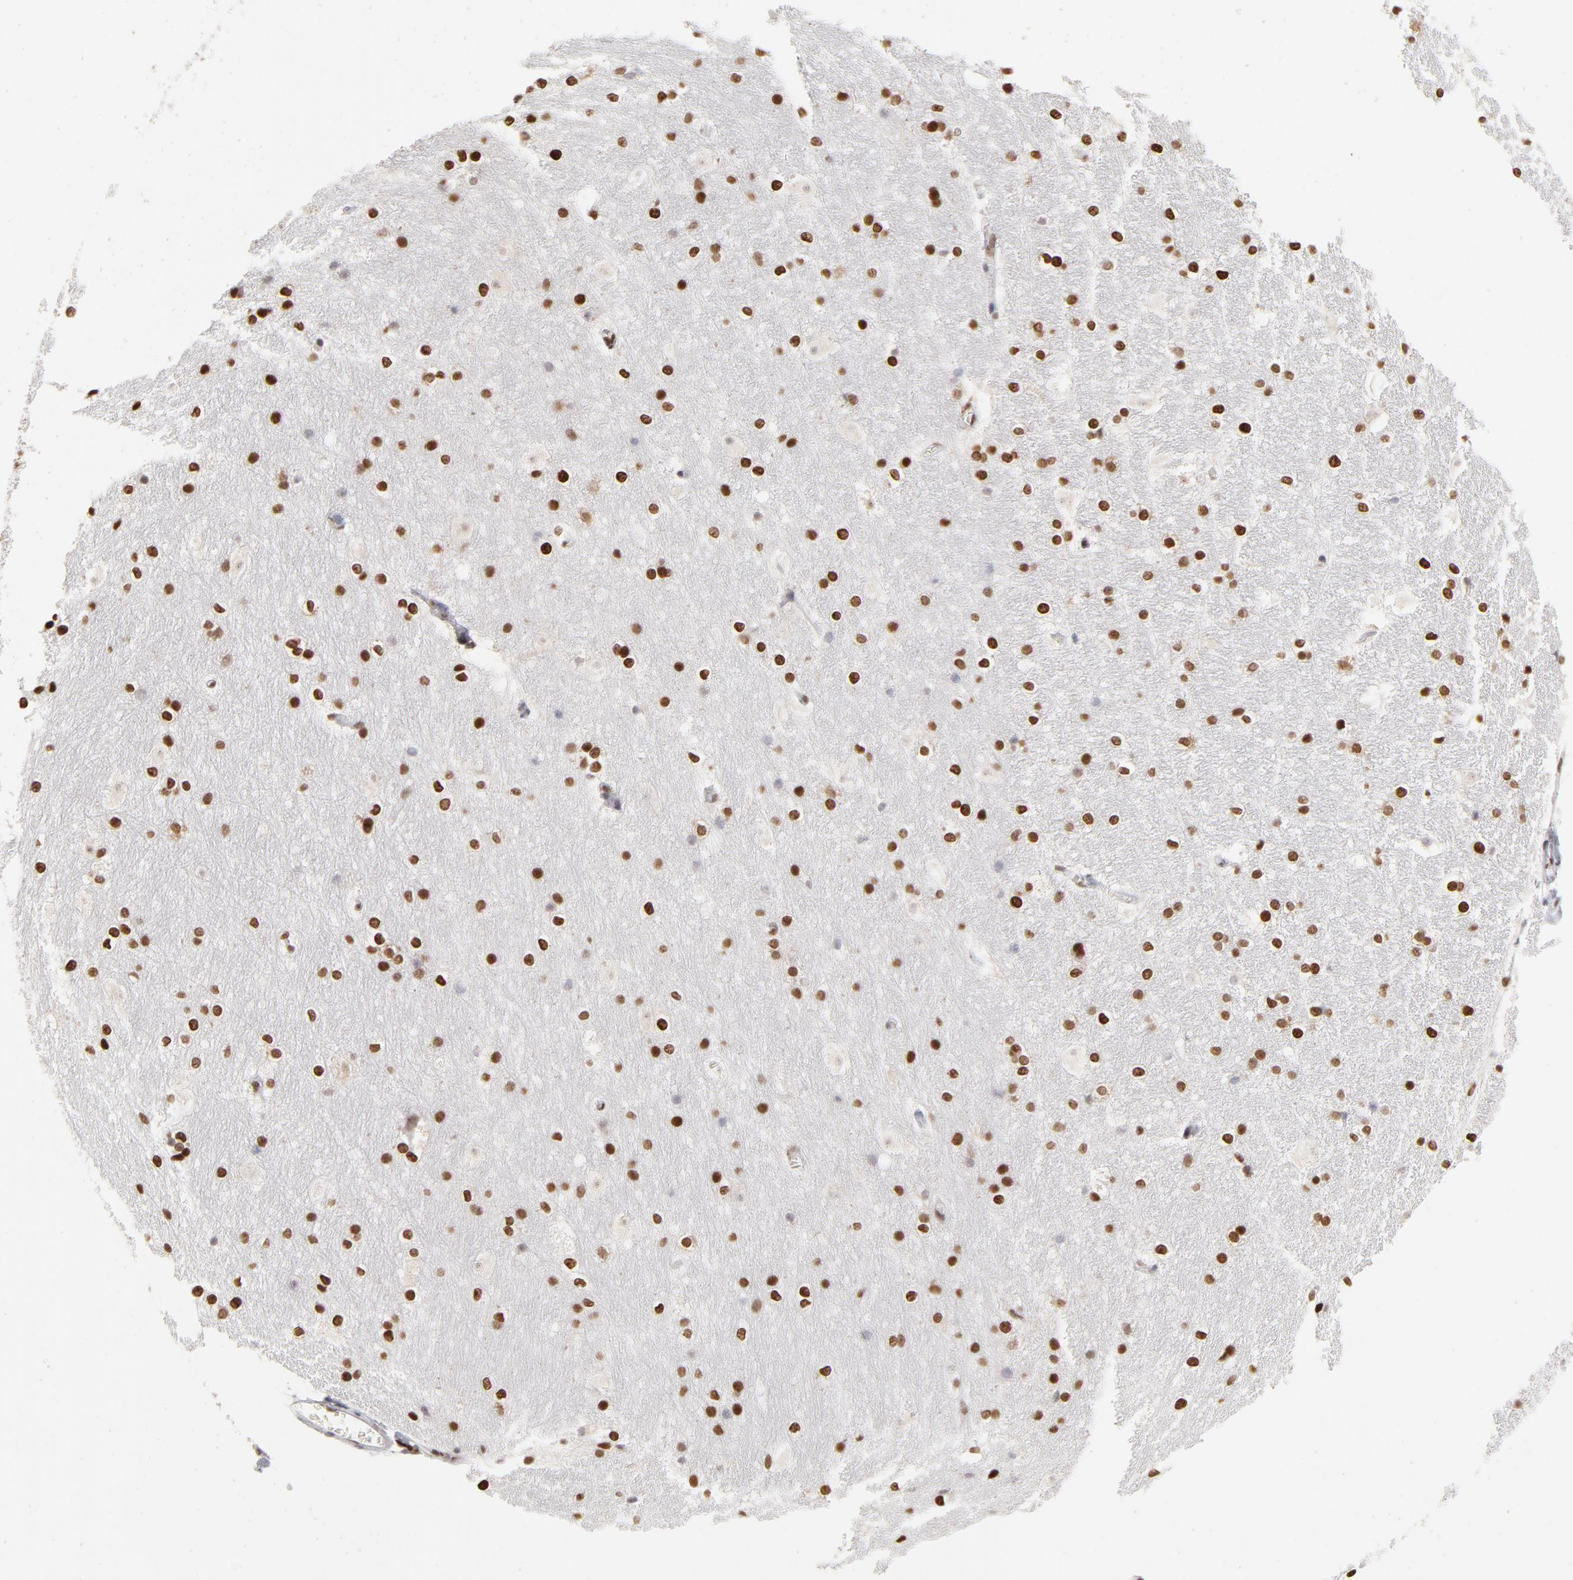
{"staining": {"intensity": "weak", "quantity": "<25%", "location": "nuclear"}, "tissue": "hippocampus", "cell_type": "Glial cells", "image_type": "normal", "snomed": [{"axis": "morphology", "description": "Normal tissue, NOS"}, {"axis": "topography", "description": "Hippocampus"}], "caption": "Hippocampus was stained to show a protein in brown. There is no significant positivity in glial cells. (DAB (3,3'-diaminobenzidine) immunohistochemistry (IHC) with hematoxylin counter stain).", "gene": "PARP1", "patient": {"sex": "female", "age": 19}}